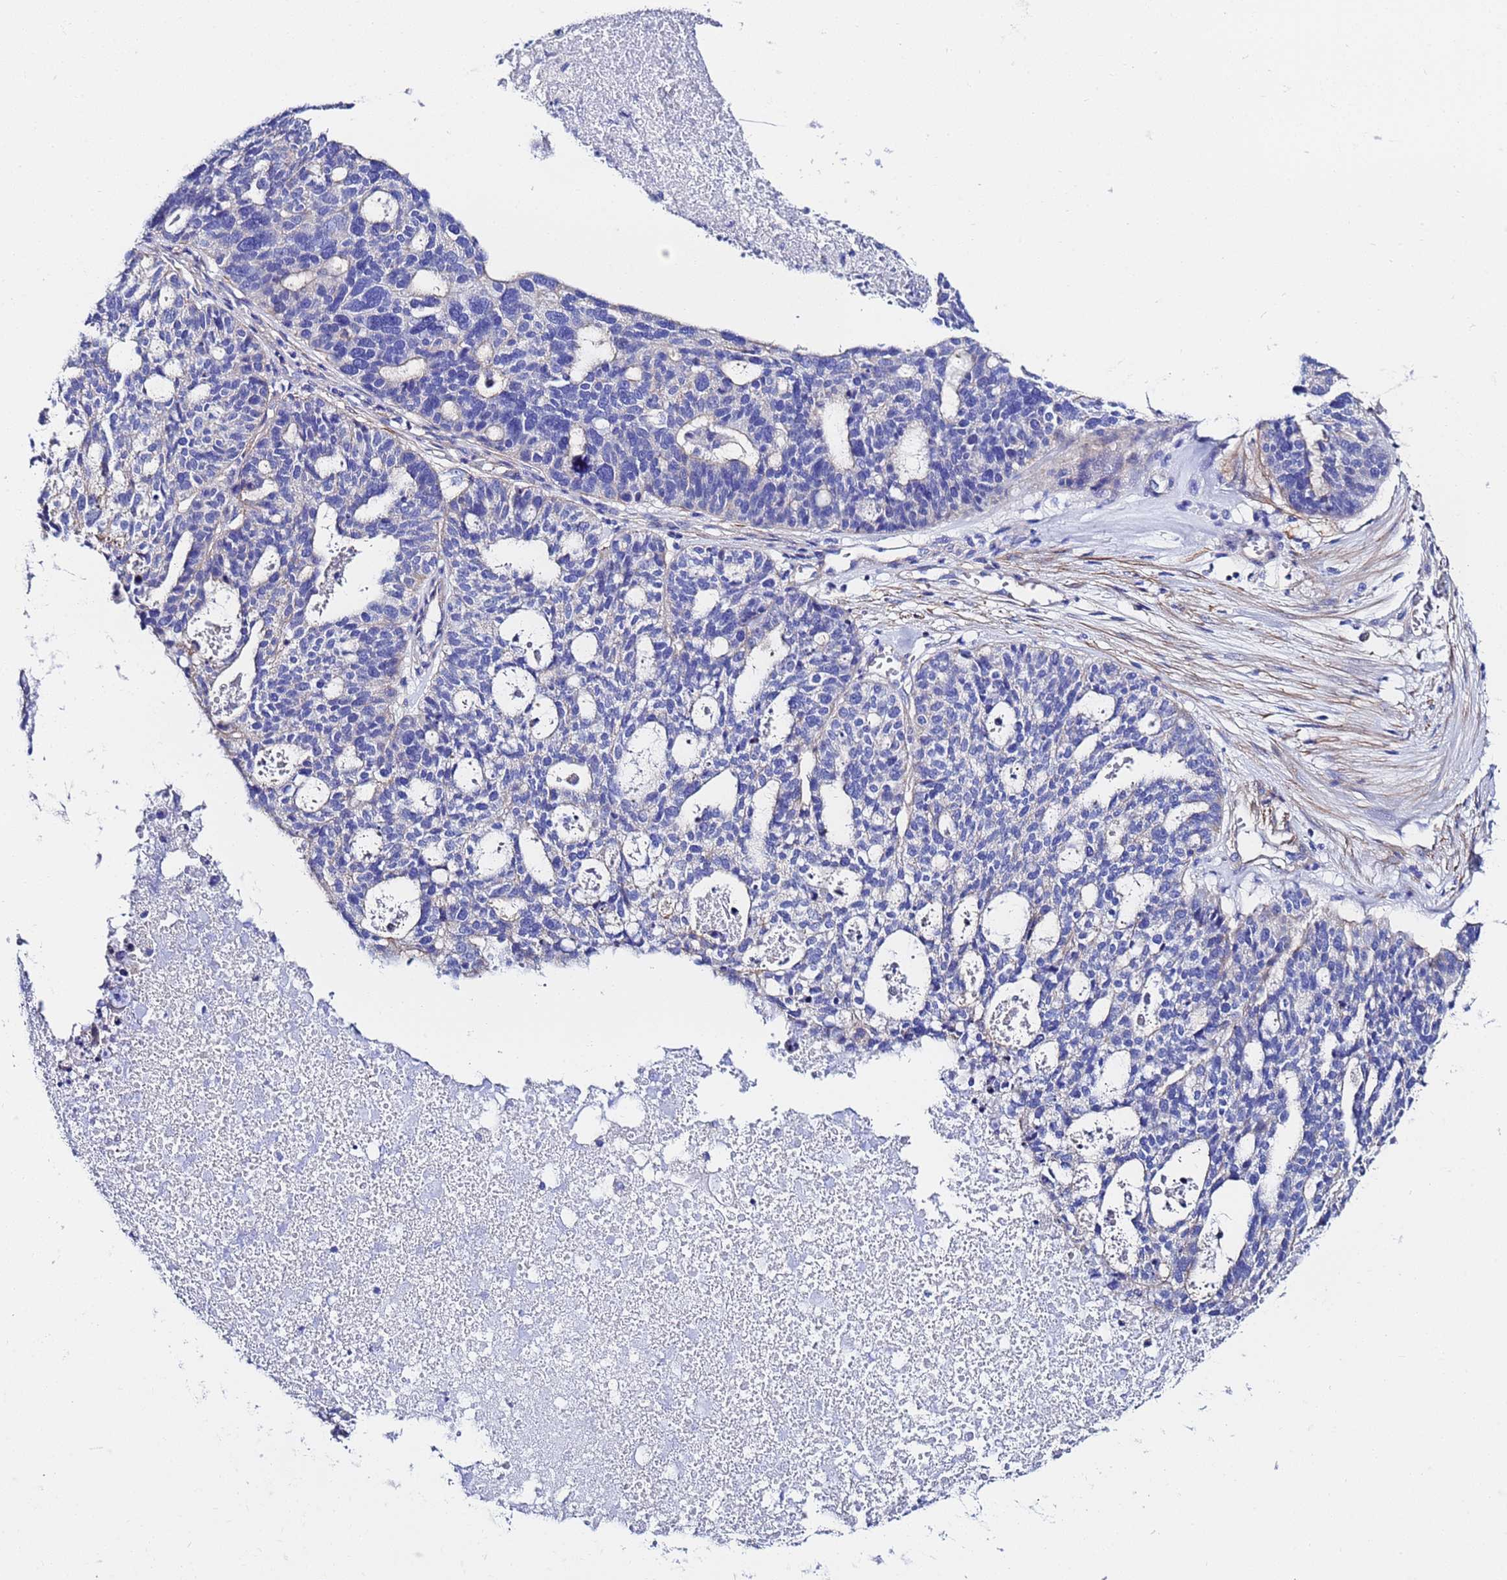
{"staining": {"intensity": "negative", "quantity": "none", "location": "none"}, "tissue": "ovarian cancer", "cell_type": "Tumor cells", "image_type": "cancer", "snomed": [{"axis": "morphology", "description": "Cystadenocarcinoma, serous, NOS"}, {"axis": "topography", "description": "Ovary"}], "caption": "The immunohistochemistry (IHC) micrograph has no significant expression in tumor cells of ovarian serous cystadenocarcinoma tissue. (DAB IHC with hematoxylin counter stain).", "gene": "RAB39B", "patient": {"sex": "female", "age": 59}}